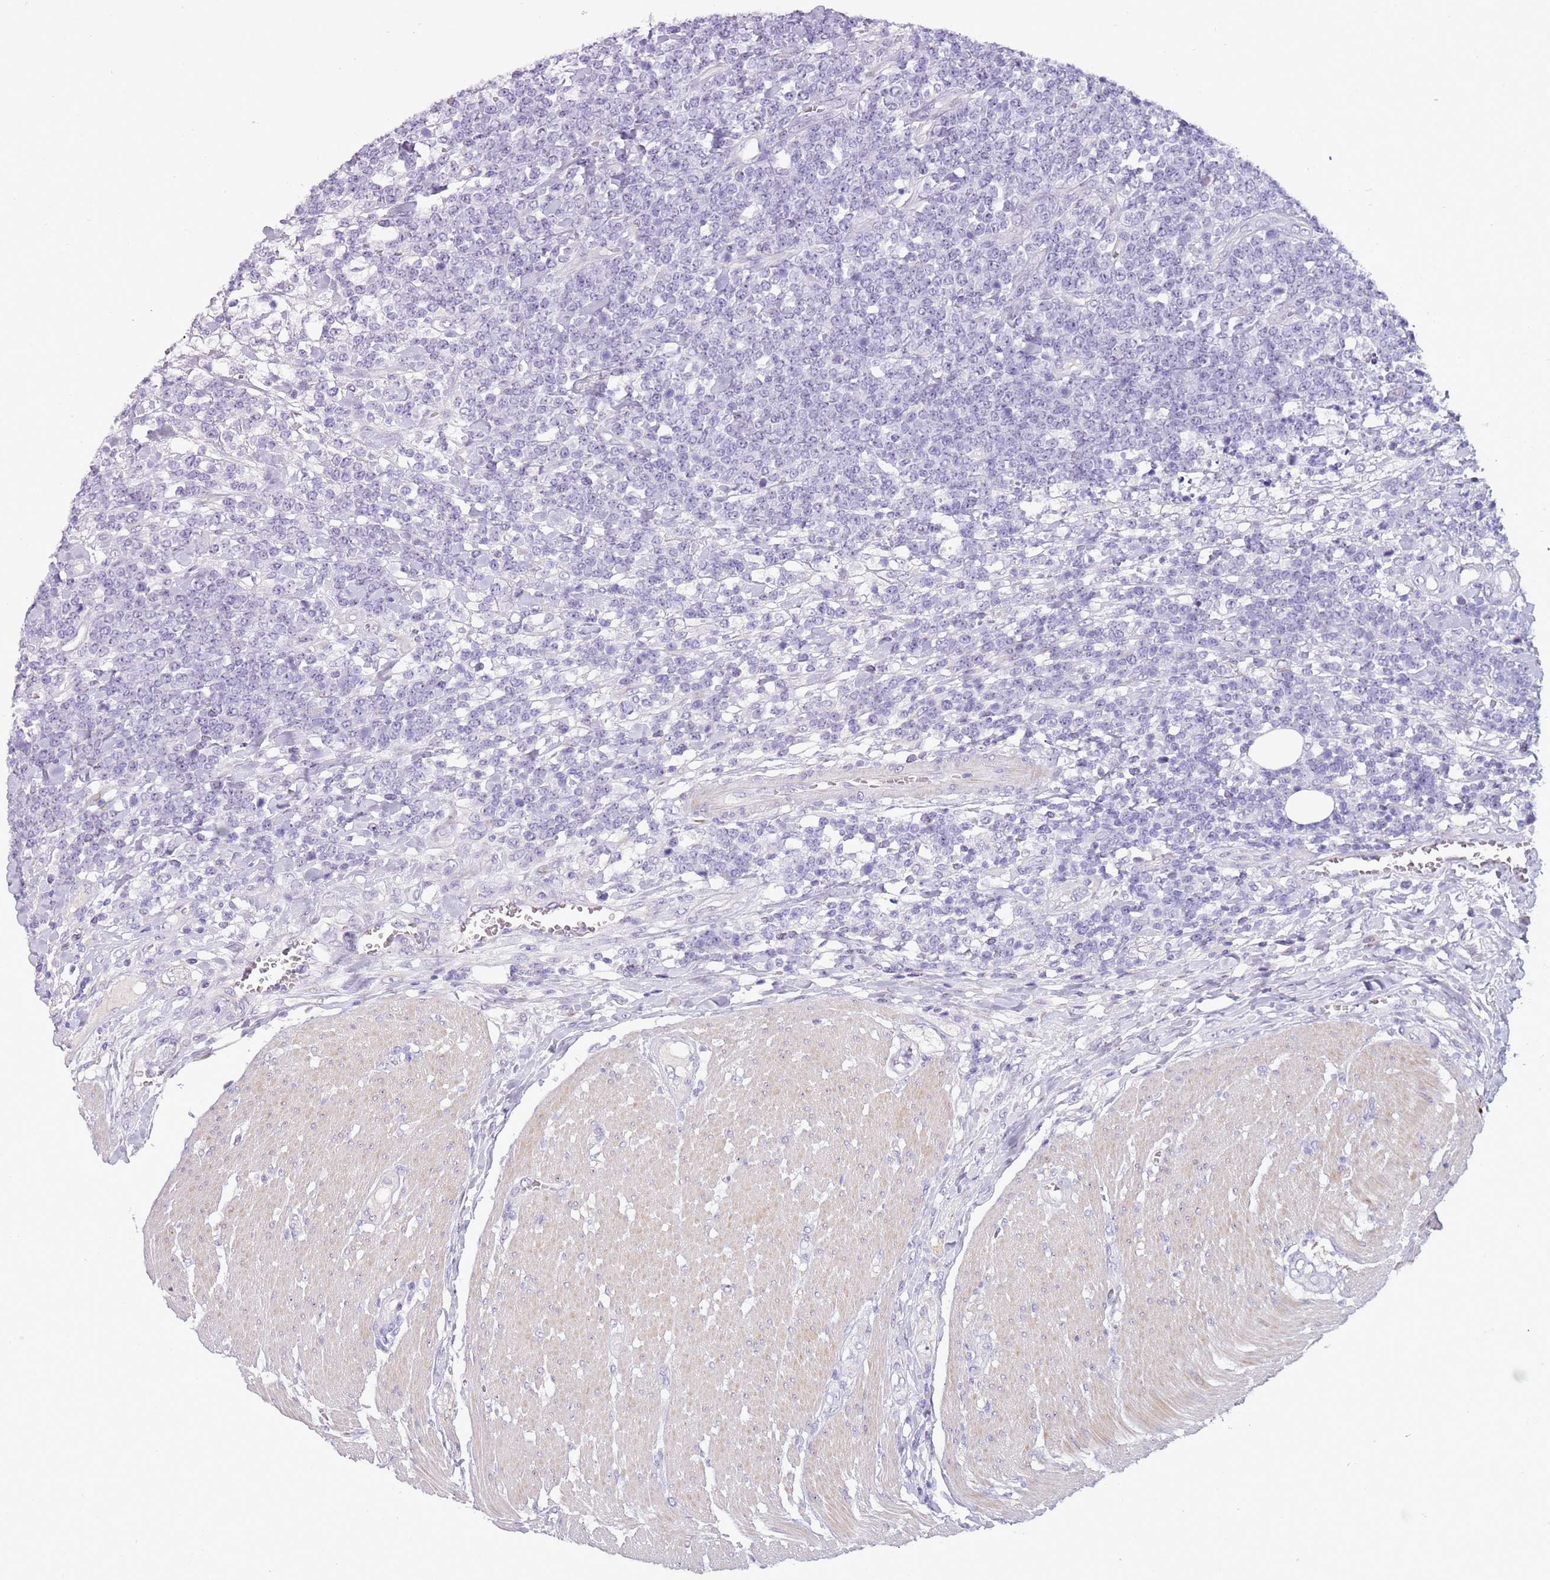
{"staining": {"intensity": "negative", "quantity": "none", "location": "none"}, "tissue": "lymphoma", "cell_type": "Tumor cells", "image_type": "cancer", "snomed": [{"axis": "morphology", "description": "Malignant lymphoma, non-Hodgkin's type, High grade"}, {"axis": "topography", "description": "Small intestine"}], "caption": "Immunohistochemistry photomicrograph of neoplastic tissue: malignant lymphoma, non-Hodgkin's type (high-grade) stained with DAB demonstrates no significant protein staining in tumor cells.", "gene": "NBPF6", "patient": {"sex": "male", "age": 8}}